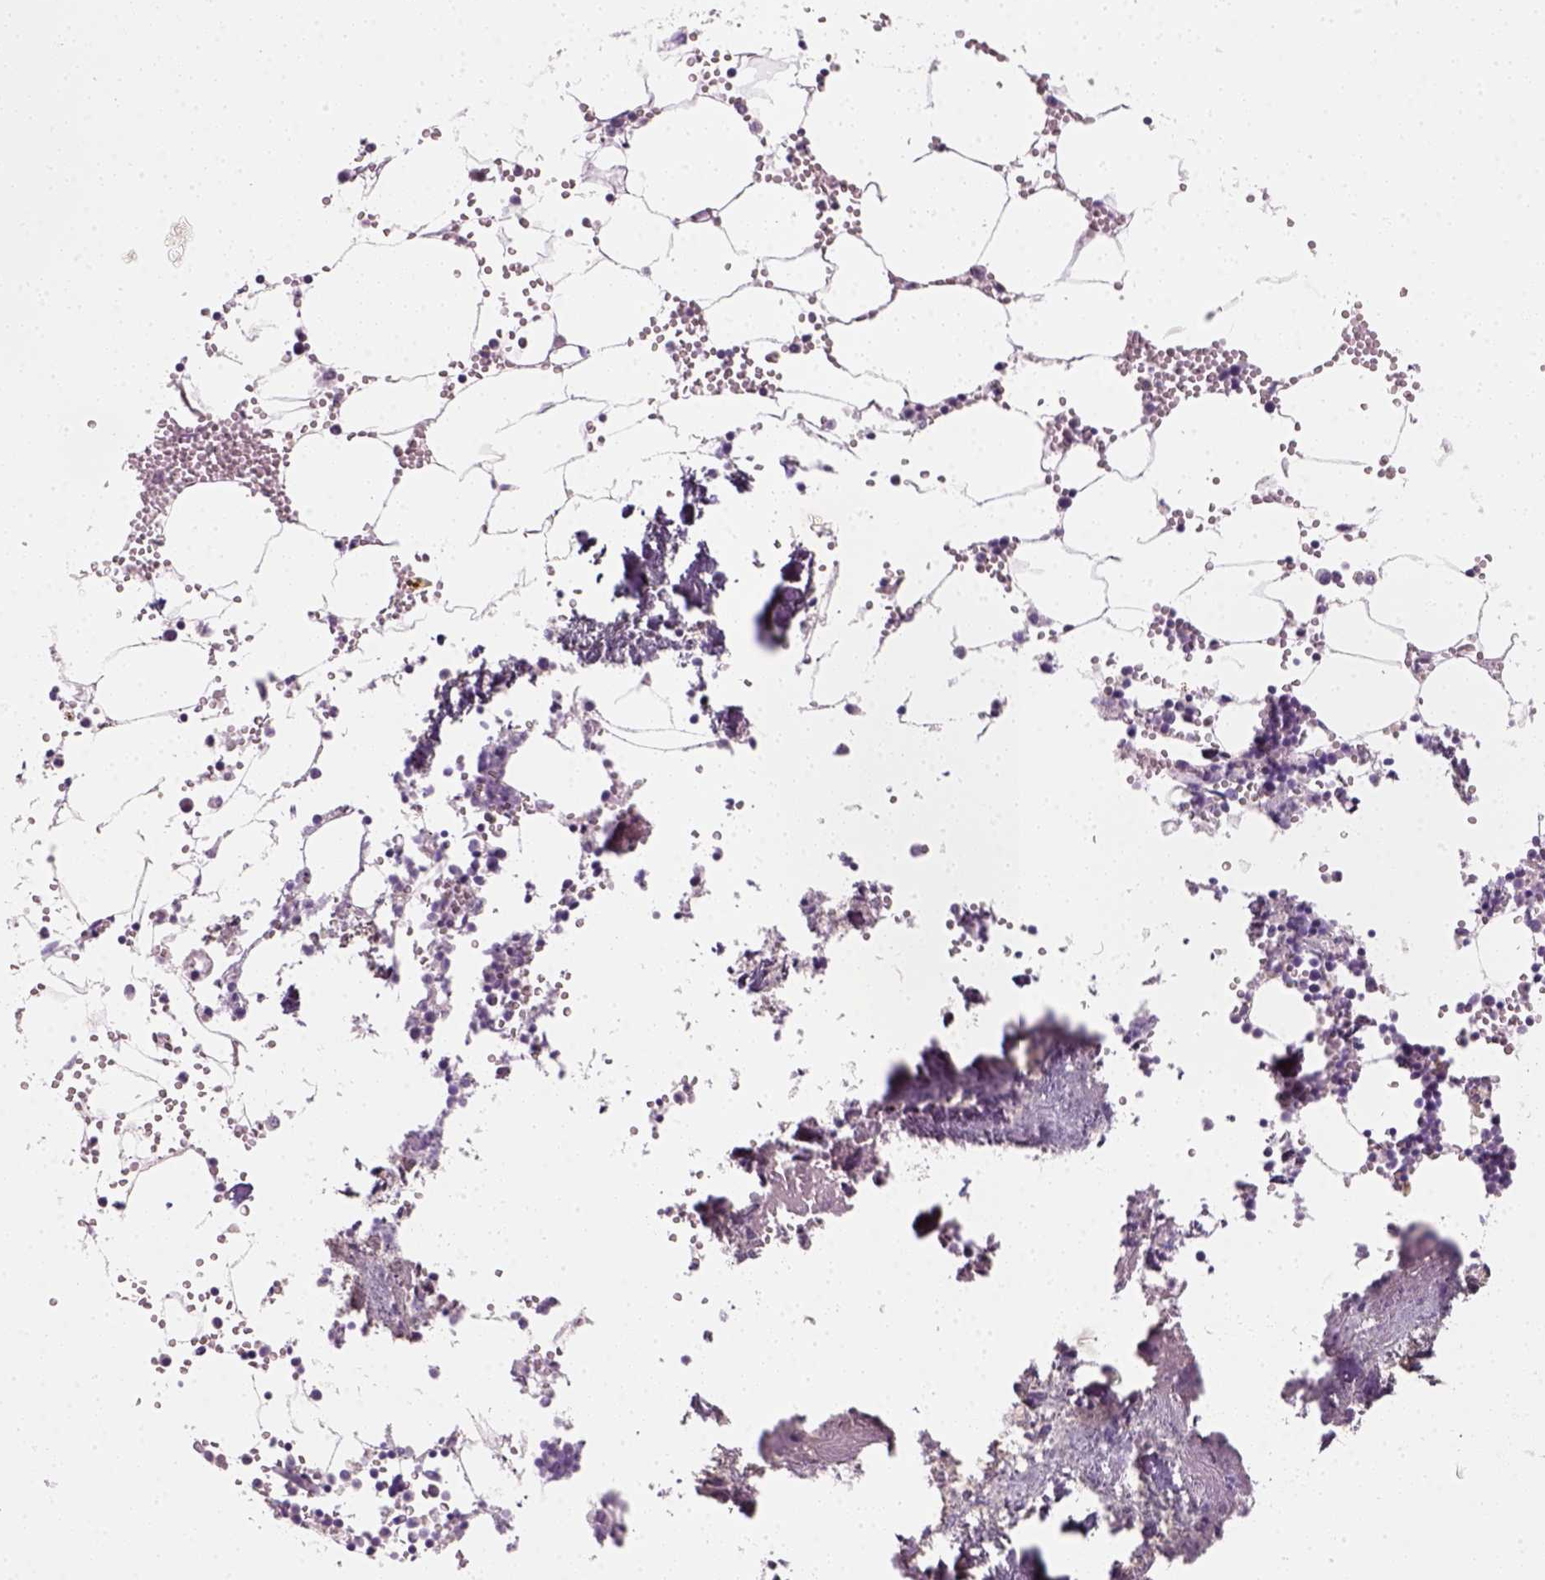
{"staining": {"intensity": "negative", "quantity": "none", "location": "none"}, "tissue": "bone marrow", "cell_type": "Hematopoietic cells", "image_type": "normal", "snomed": [{"axis": "morphology", "description": "Normal tissue, NOS"}, {"axis": "topography", "description": "Bone marrow"}], "caption": "Hematopoietic cells are negative for protein expression in normal human bone marrow. The staining was performed using DAB (3,3'-diaminobenzidine) to visualize the protein expression in brown, while the nuclei were stained in blue with hematoxylin (Magnification: 20x).", "gene": "TP53", "patient": {"sex": "male", "age": 54}}